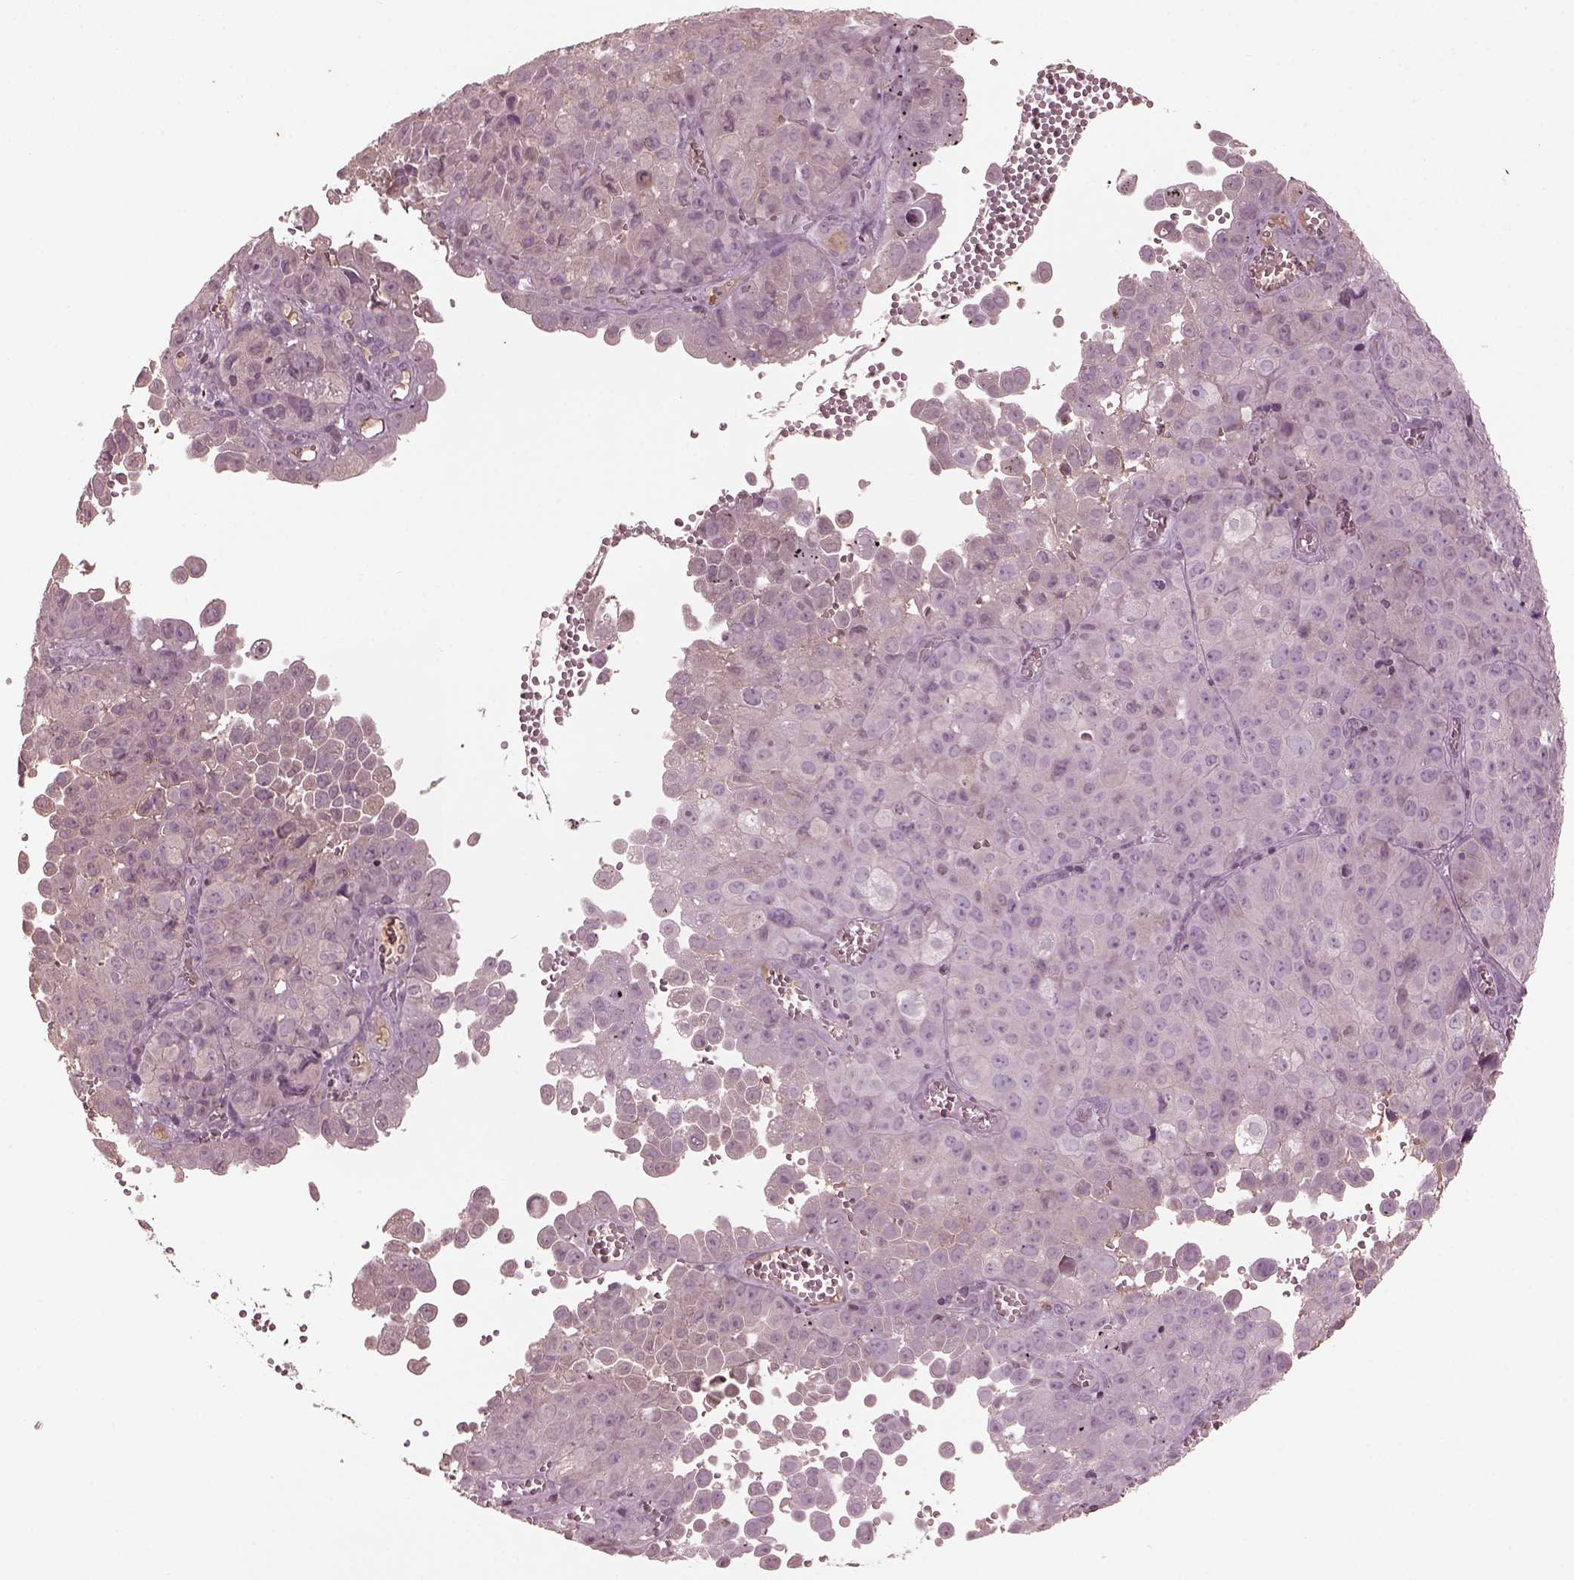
{"staining": {"intensity": "negative", "quantity": "none", "location": "none"}, "tissue": "cervical cancer", "cell_type": "Tumor cells", "image_type": "cancer", "snomed": [{"axis": "morphology", "description": "Squamous cell carcinoma, NOS"}, {"axis": "topography", "description": "Cervix"}], "caption": "Tumor cells are negative for brown protein staining in cervical cancer (squamous cell carcinoma).", "gene": "PTX4", "patient": {"sex": "female", "age": 55}}